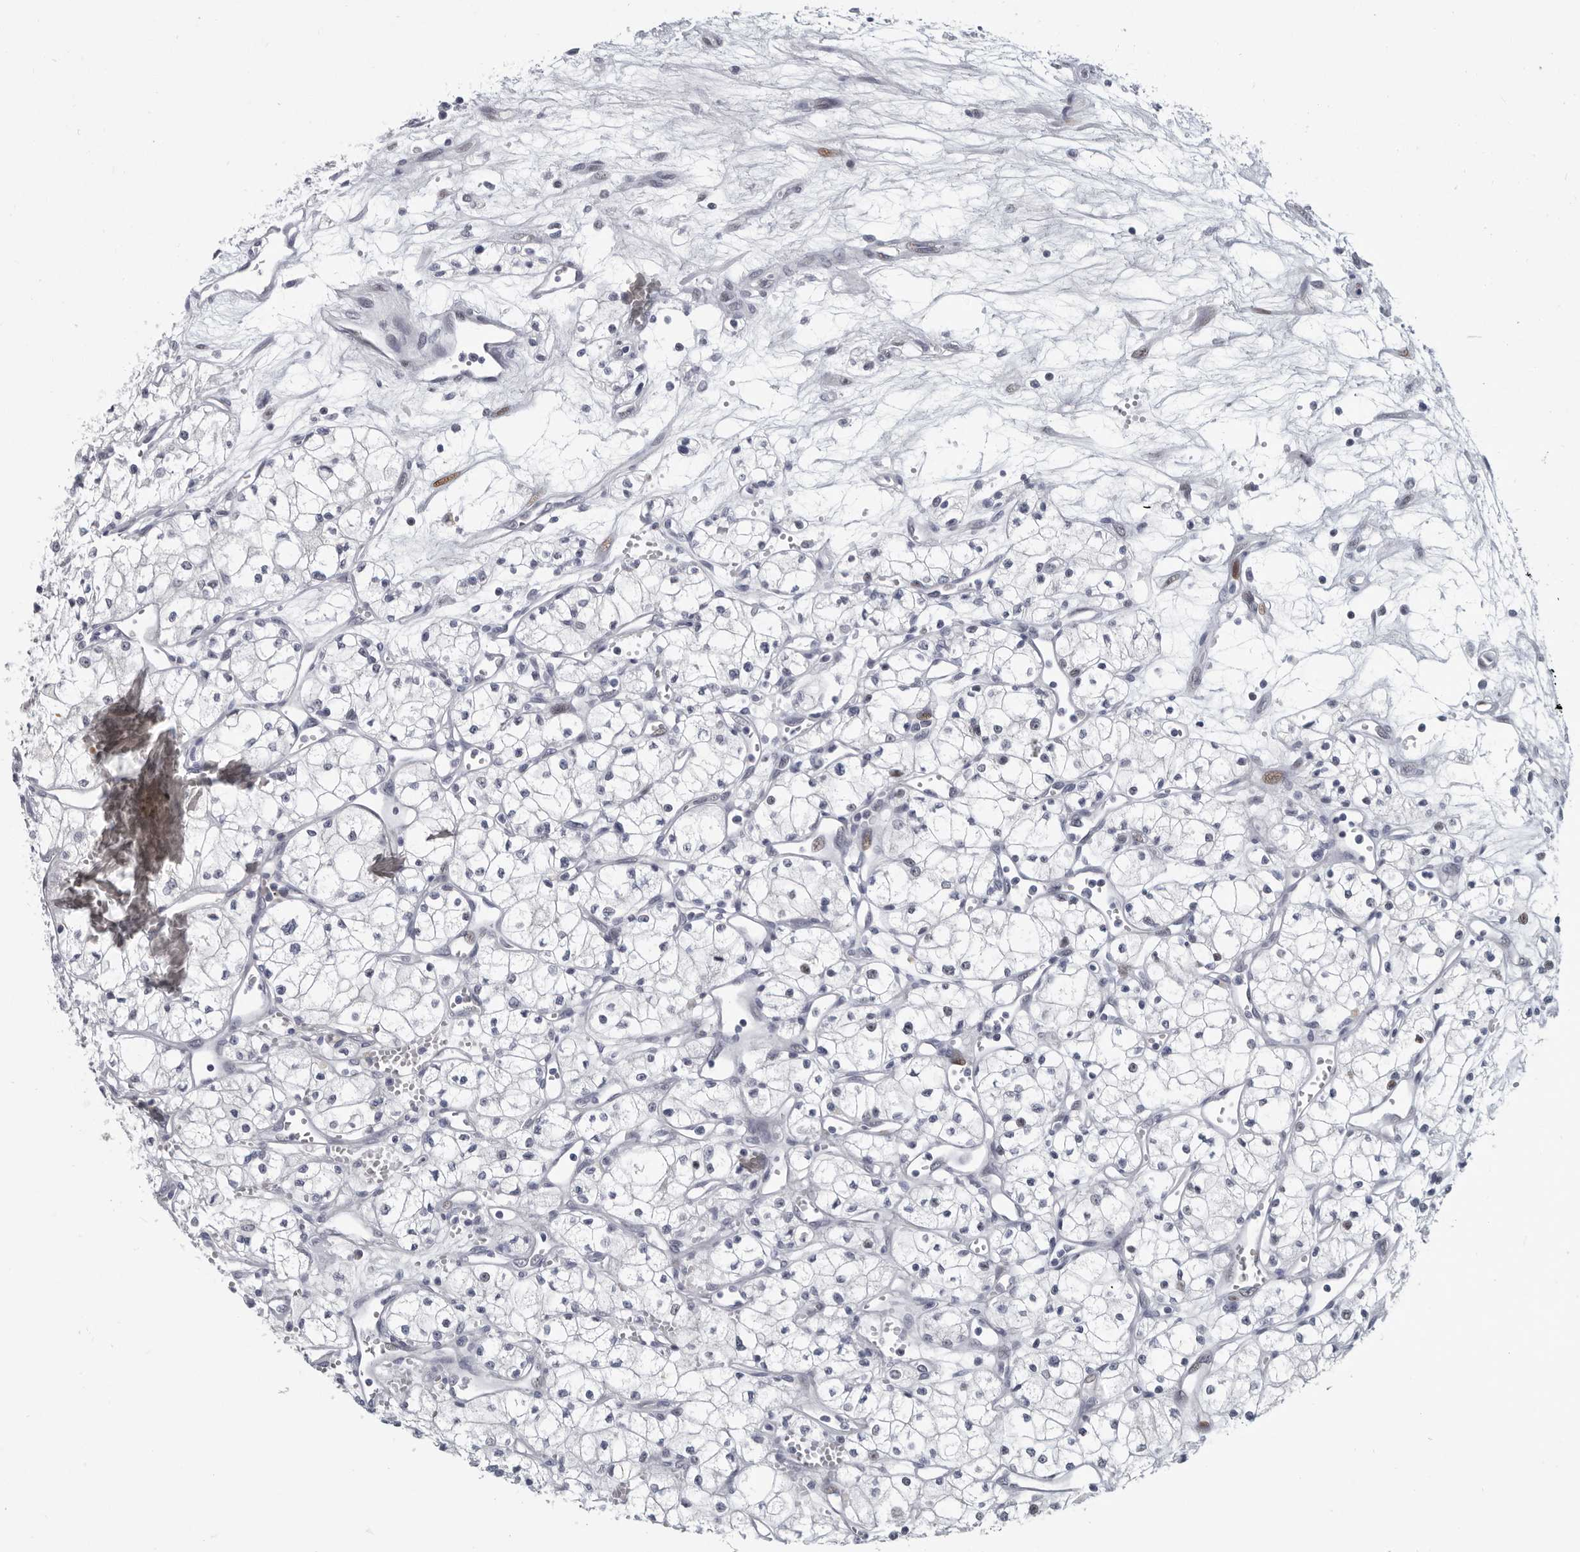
{"staining": {"intensity": "negative", "quantity": "none", "location": "none"}, "tissue": "renal cancer", "cell_type": "Tumor cells", "image_type": "cancer", "snomed": [{"axis": "morphology", "description": "Adenocarcinoma, NOS"}, {"axis": "topography", "description": "Kidney"}], "caption": "Immunohistochemistry (IHC) of human adenocarcinoma (renal) exhibits no staining in tumor cells. (DAB immunohistochemistry, high magnification).", "gene": "WRAP73", "patient": {"sex": "male", "age": 59}}